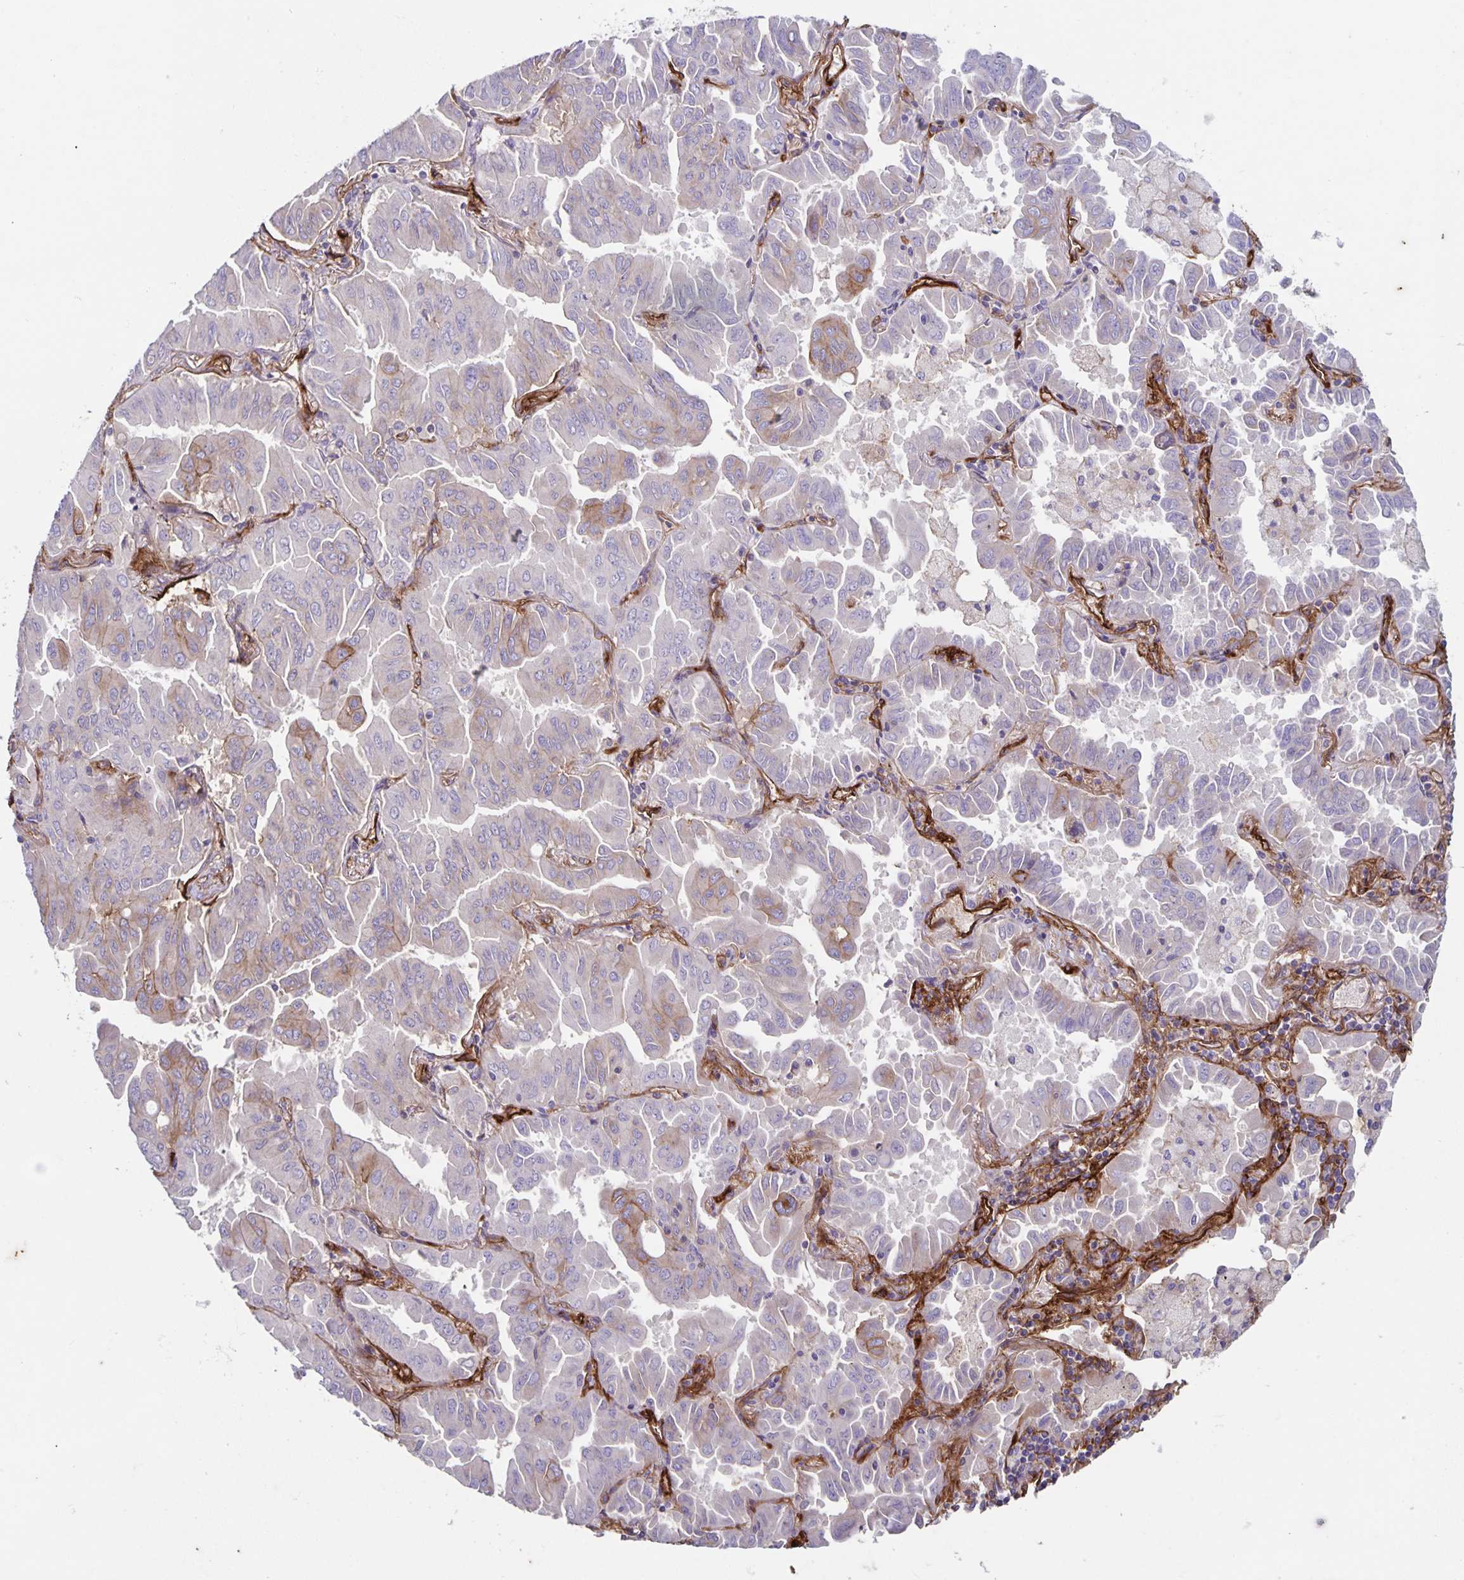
{"staining": {"intensity": "moderate", "quantity": "<25%", "location": "cytoplasmic/membranous"}, "tissue": "lung cancer", "cell_type": "Tumor cells", "image_type": "cancer", "snomed": [{"axis": "morphology", "description": "Adenocarcinoma, NOS"}, {"axis": "topography", "description": "Lung"}], "caption": "The immunohistochemical stain labels moderate cytoplasmic/membranous expression in tumor cells of lung cancer tissue.", "gene": "ITGA2", "patient": {"sex": "male", "age": 64}}